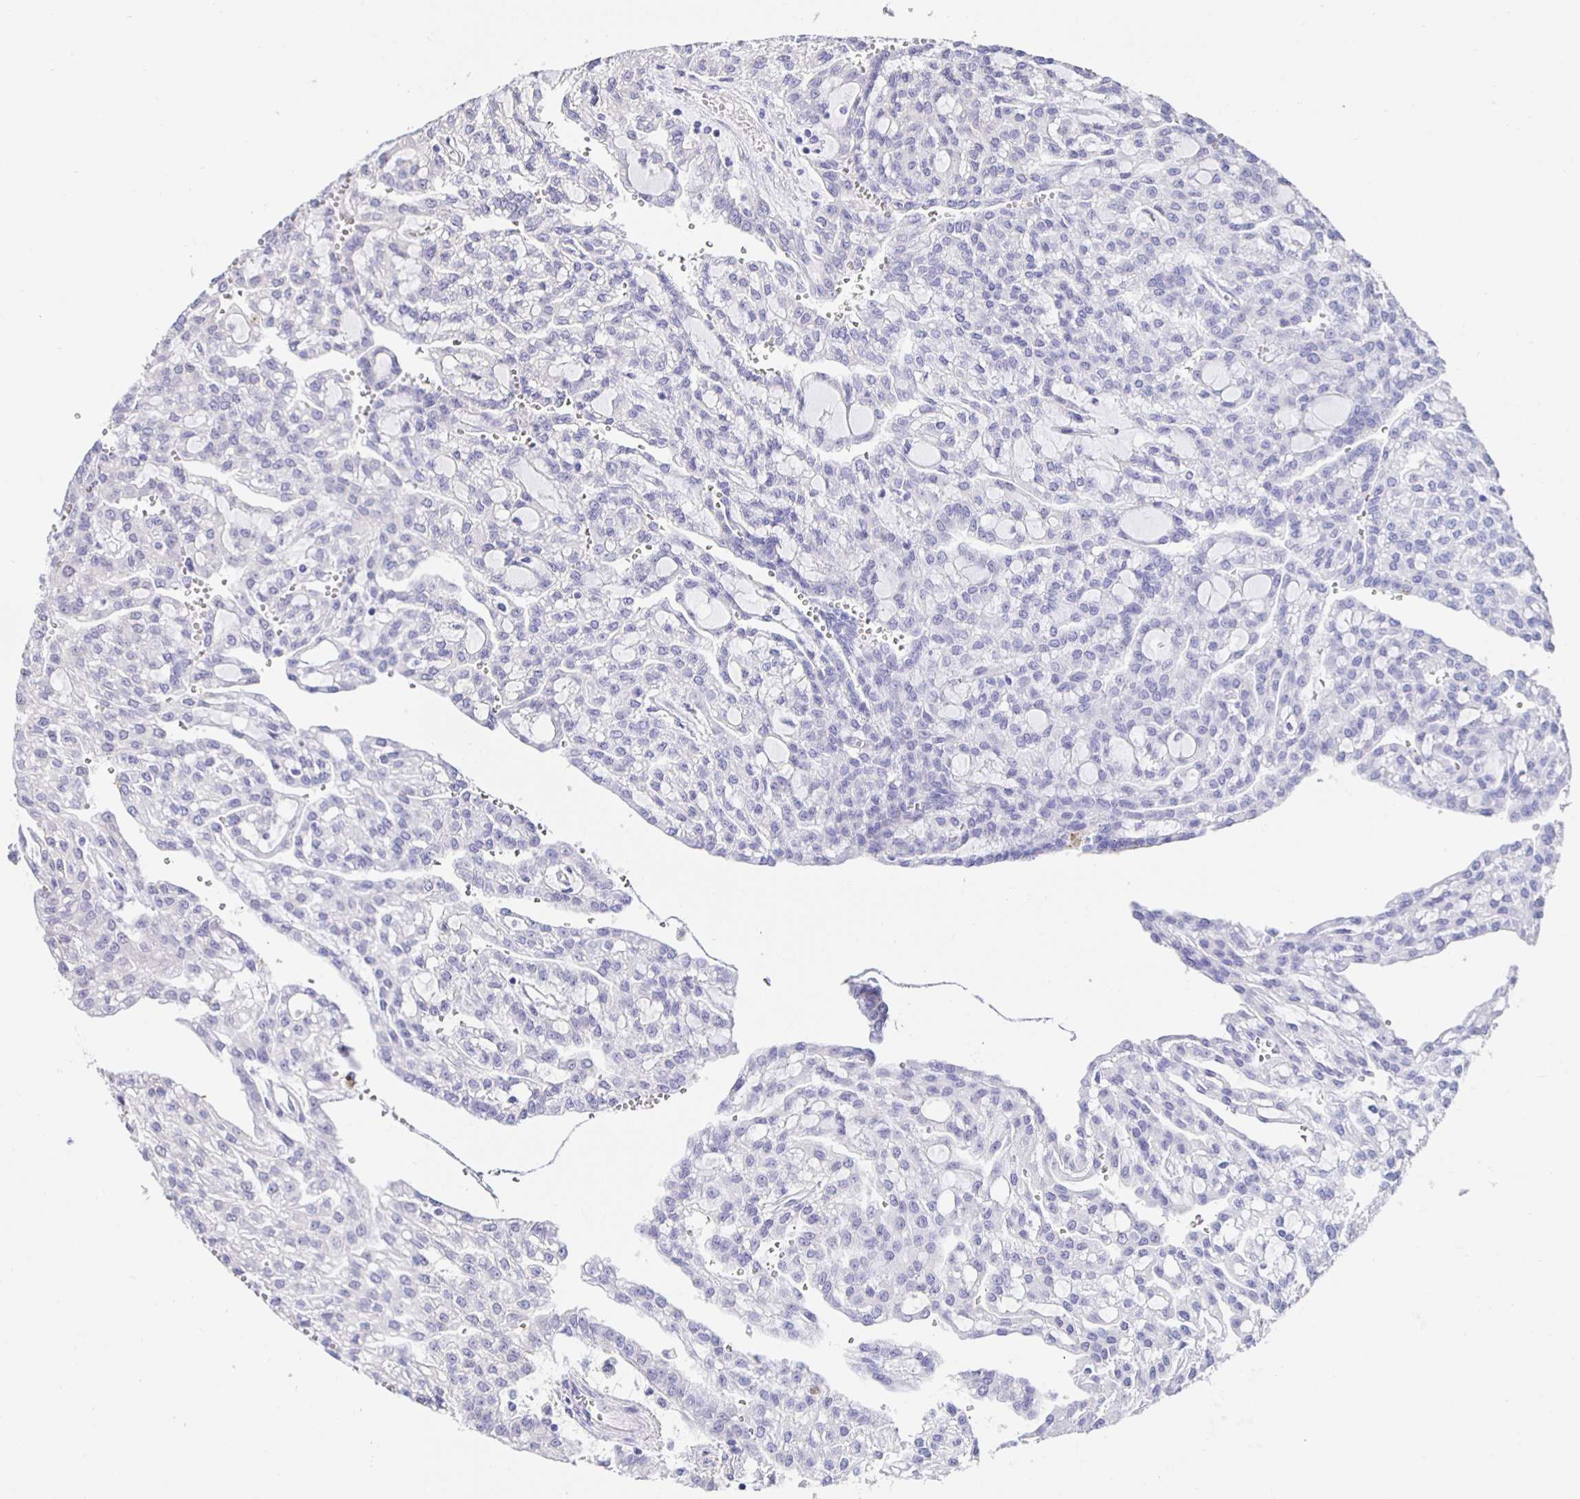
{"staining": {"intensity": "negative", "quantity": "none", "location": "none"}, "tissue": "renal cancer", "cell_type": "Tumor cells", "image_type": "cancer", "snomed": [{"axis": "morphology", "description": "Adenocarcinoma, NOS"}, {"axis": "topography", "description": "Kidney"}], "caption": "The image shows no staining of tumor cells in renal cancer.", "gene": "HSPA4L", "patient": {"sex": "male", "age": 63}}